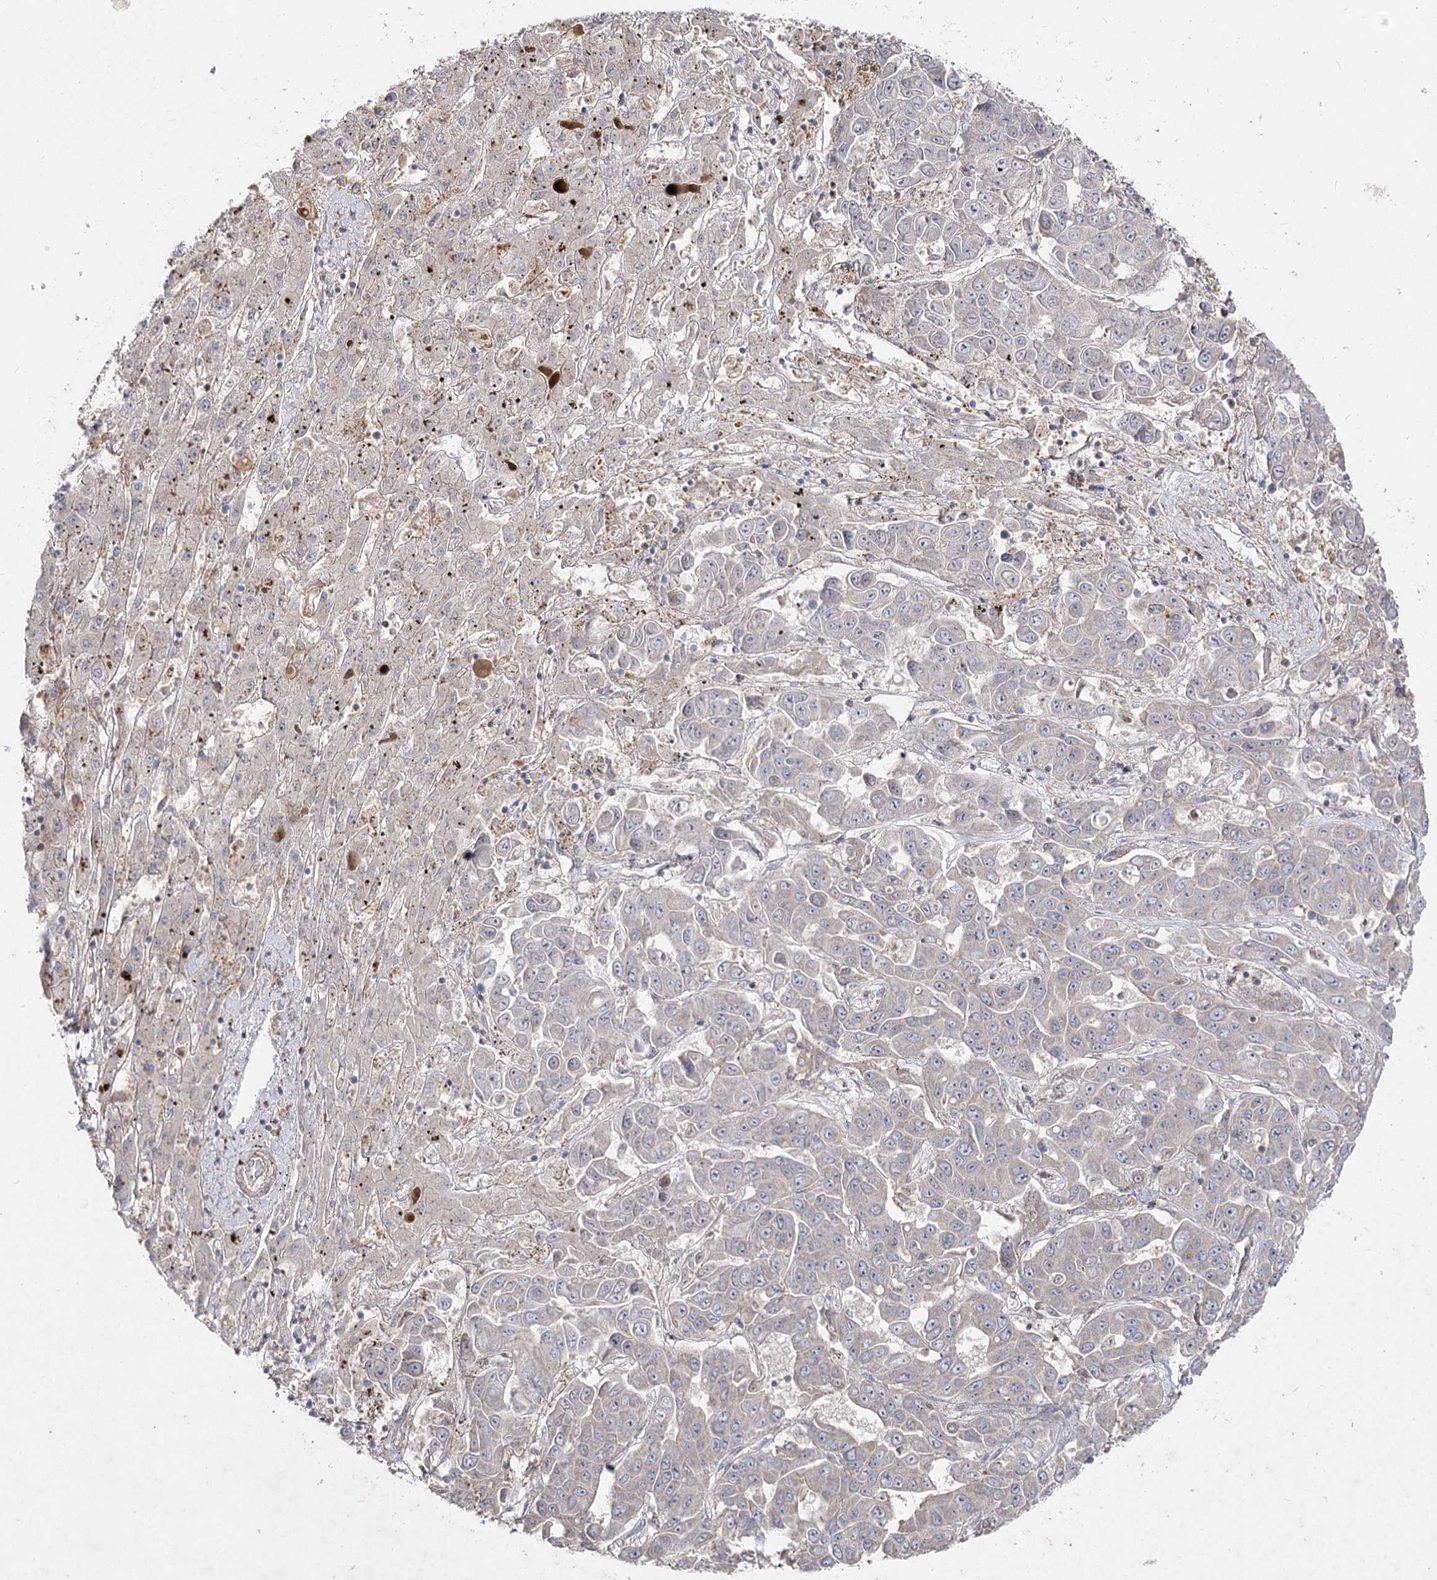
{"staining": {"intensity": "negative", "quantity": "none", "location": "none"}, "tissue": "liver cancer", "cell_type": "Tumor cells", "image_type": "cancer", "snomed": [{"axis": "morphology", "description": "Cholangiocarcinoma"}, {"axis": "topography", "description": "Liver"}], "caption": "Immunohistochemical staining of human liver cholangiocarcinoma exhibits no significant expression in tumor cells. (DAB (3,3'-diaminobenzidine) immunohistochemistry with hematoxylin counter stain).", "gene": "CIB2", "patient": {"sex": "female", "age": 52}}